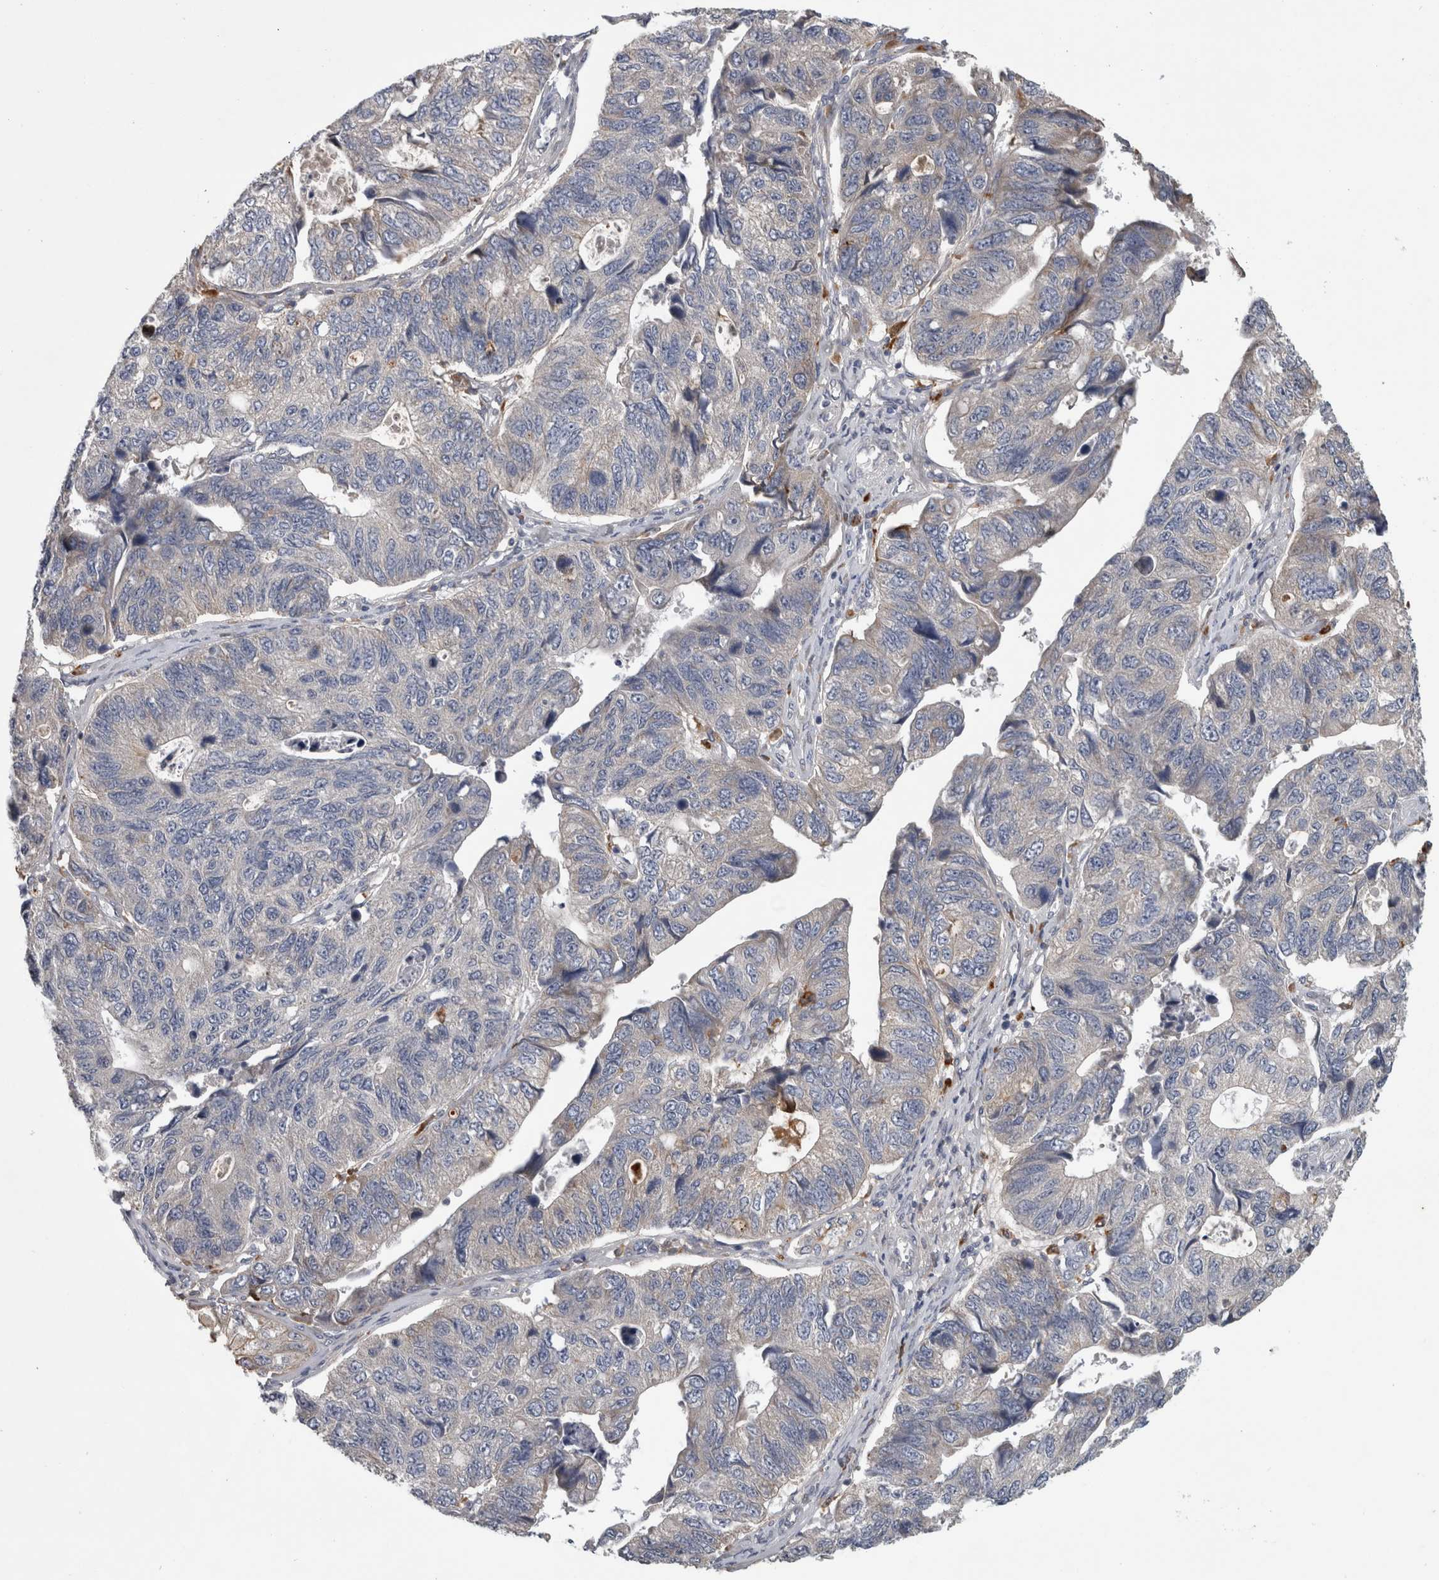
{"staining": {"intensity": "negative", "quantity": "none", "location": "none"}, "tissue": "stomach cancer", "cell_type": "Tumor cells", "image_type": "cancer", "snomed": [{"axis": "morphology", "description": "Adenocarcinoma, NOS"}, {"axis": "topography", "description": "Stomach"}], "caption": "A high-resolution histopathology image shows immunohistochemistry staining of adenocarcinoma (stomach), which displays no significant staining in tumor cells.", "gene": "ATXN2", "patient": {"sex": "male", "age": 59}}